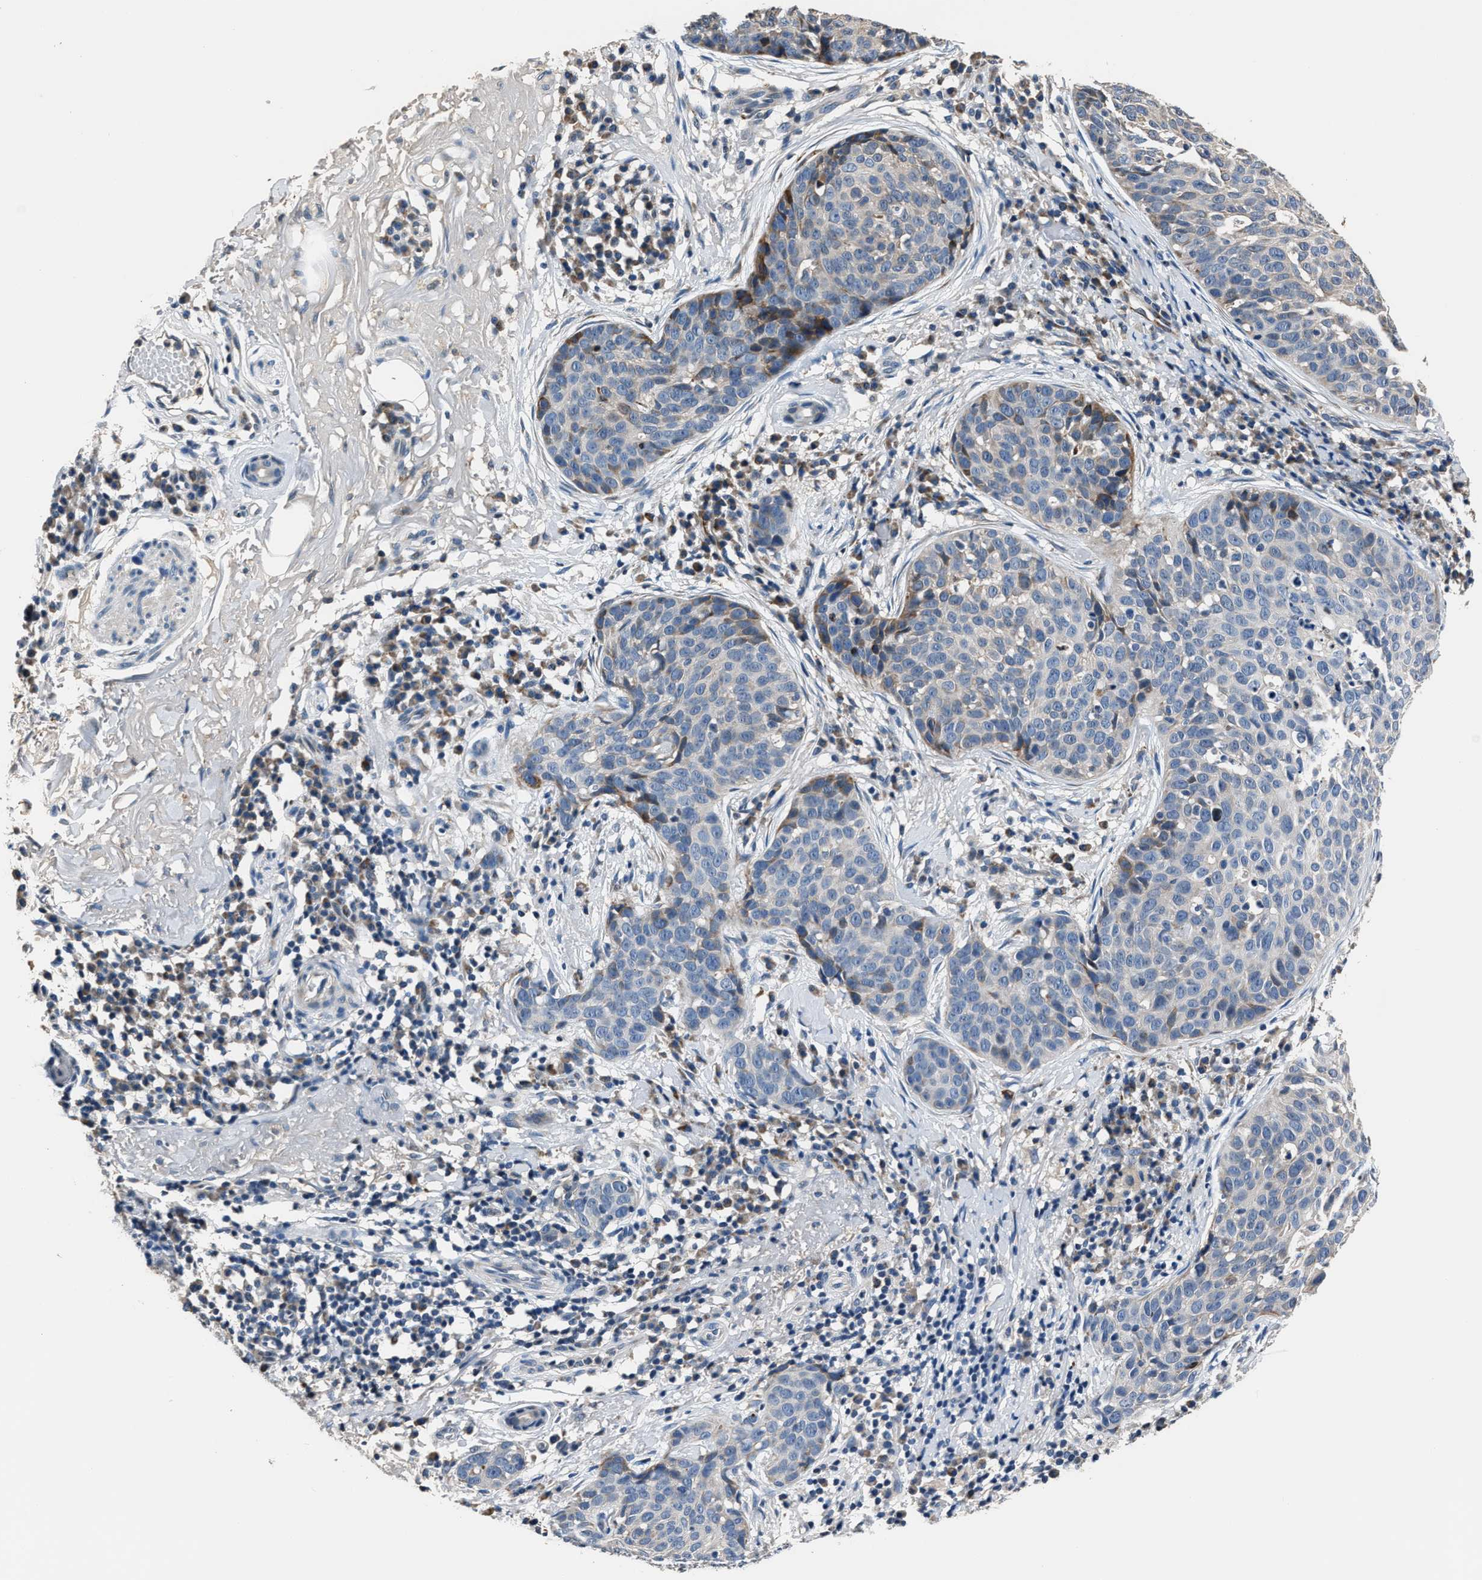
{"staining": {"intensity": "moderate", "quantity": "<25%", "location": "cytoplasmic/membranous"}, "tissue": "skin cancer", "cell_type": "Tumor cells", "image_type": "cancer", "snomed": [{"axis": "morphology", "description": "Squamous cell carcinoma in situ, NOS"}, {"axis": "morphology", "description": "Squamous cell carcinoma, NOS"}, {"axis": "topography", "description": "Skin"}], "caption": "Skin cancer was stained to show a protein in brown. There is low levels of moderate cytoplasmic/membranous staining in about <25% of tumor cells. The staining was performed using DAB (3,3'-diaminobenzidine) to visualize the protein expression in brown, while the nuclei were stained in blue with hematoxylin (Magnification: 20x).", "gene": "DNAJC24", "patient": {"sex": "male", "age": 93}}